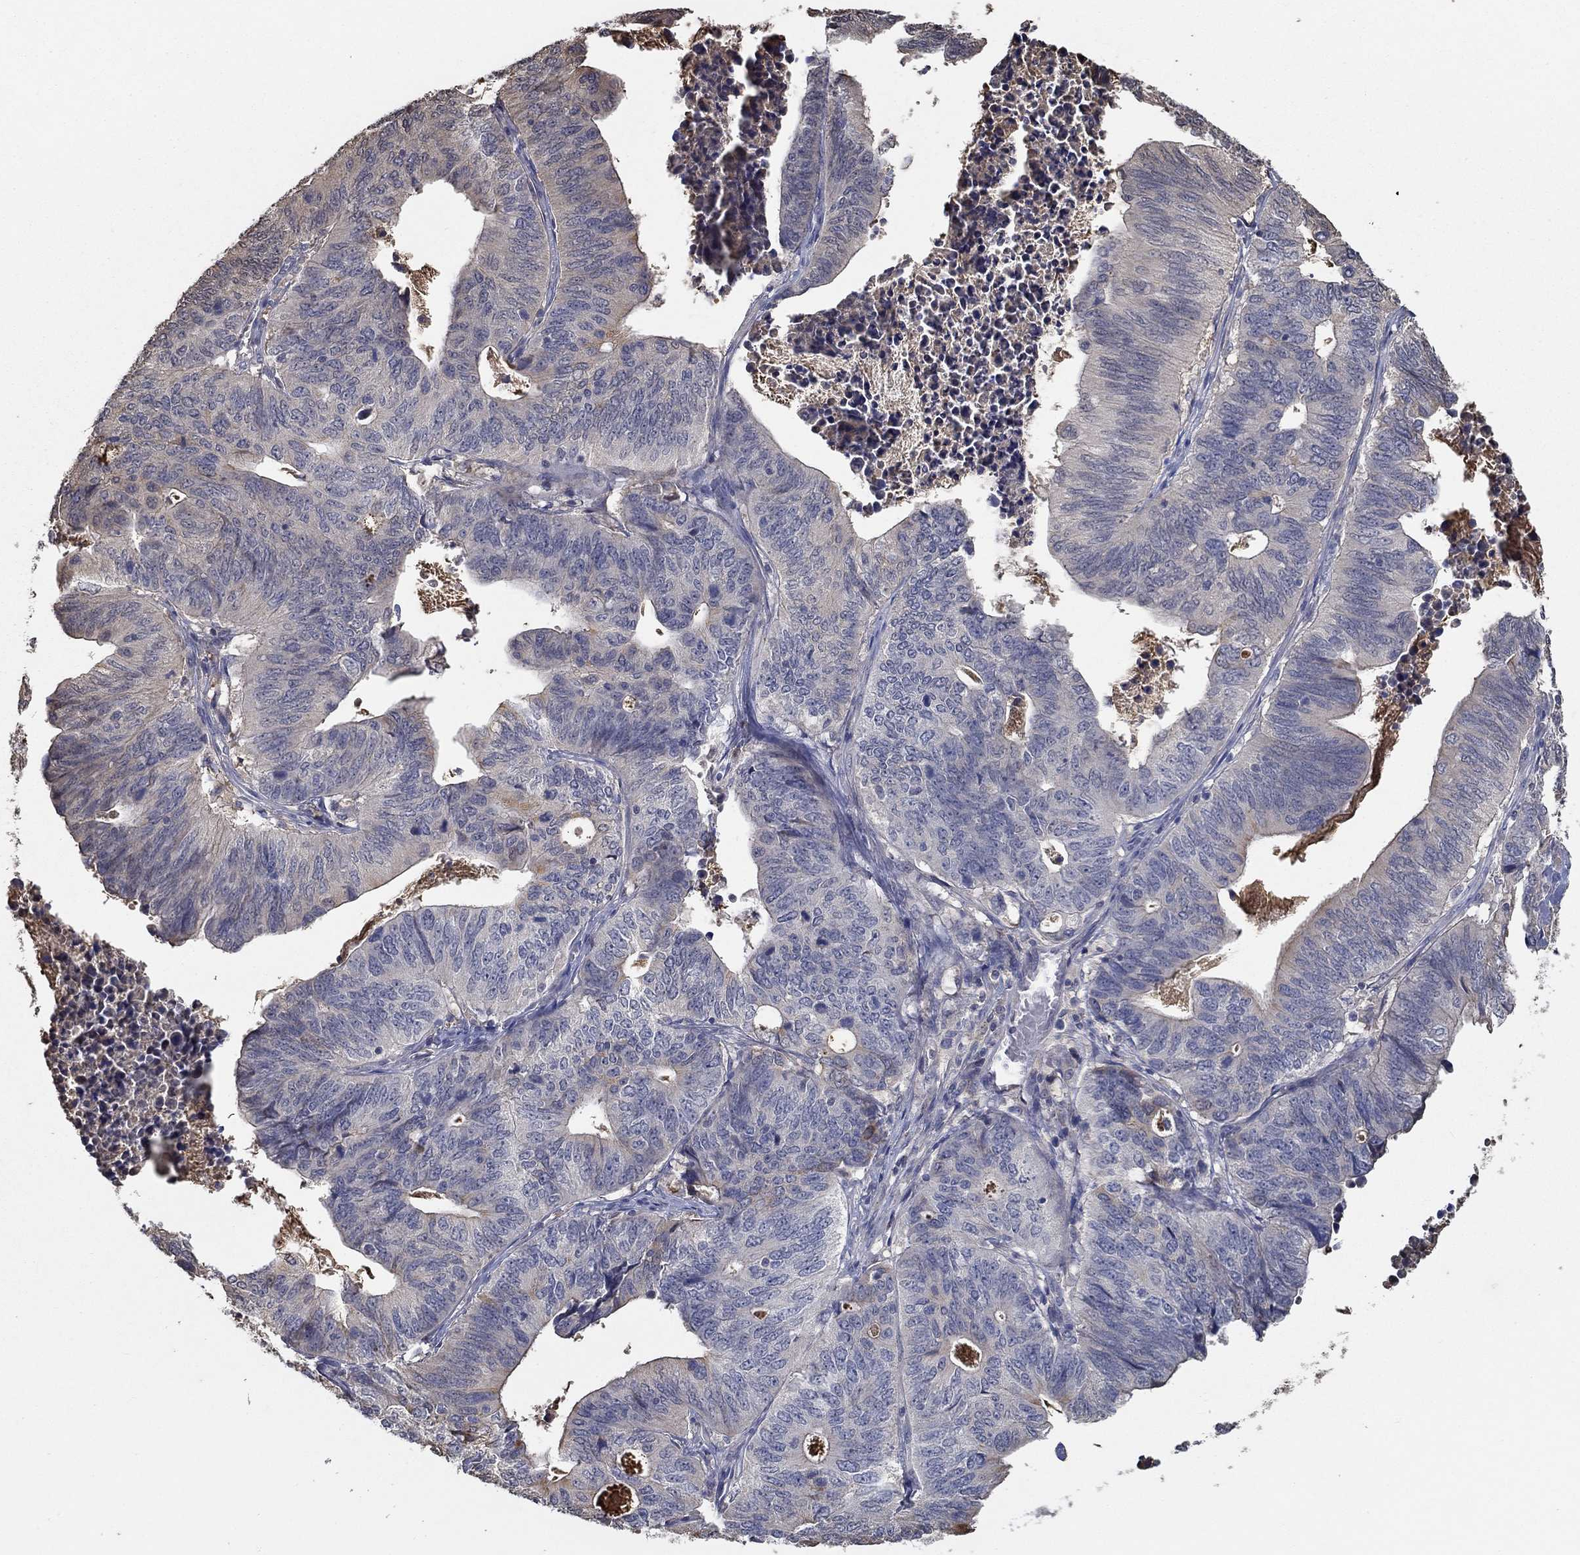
{"staining": {"intensity": "negative", "quantity": "none", "location": "none"}, "tissue": "stomach cancer", "cell_type": "Tumor cells", "image_type": "cancer", "snomed": [{"axis": "morphology", "description": "Adenocarcinoma, NOS"}, {"axis": "topography", "description": "Stomach, upper"}], "caption": "This is an IHC image of human stomach cancer. There is no expression in tumor cells.", "gene": "IL10", "patient": {"sex": "female", "age": 67}}